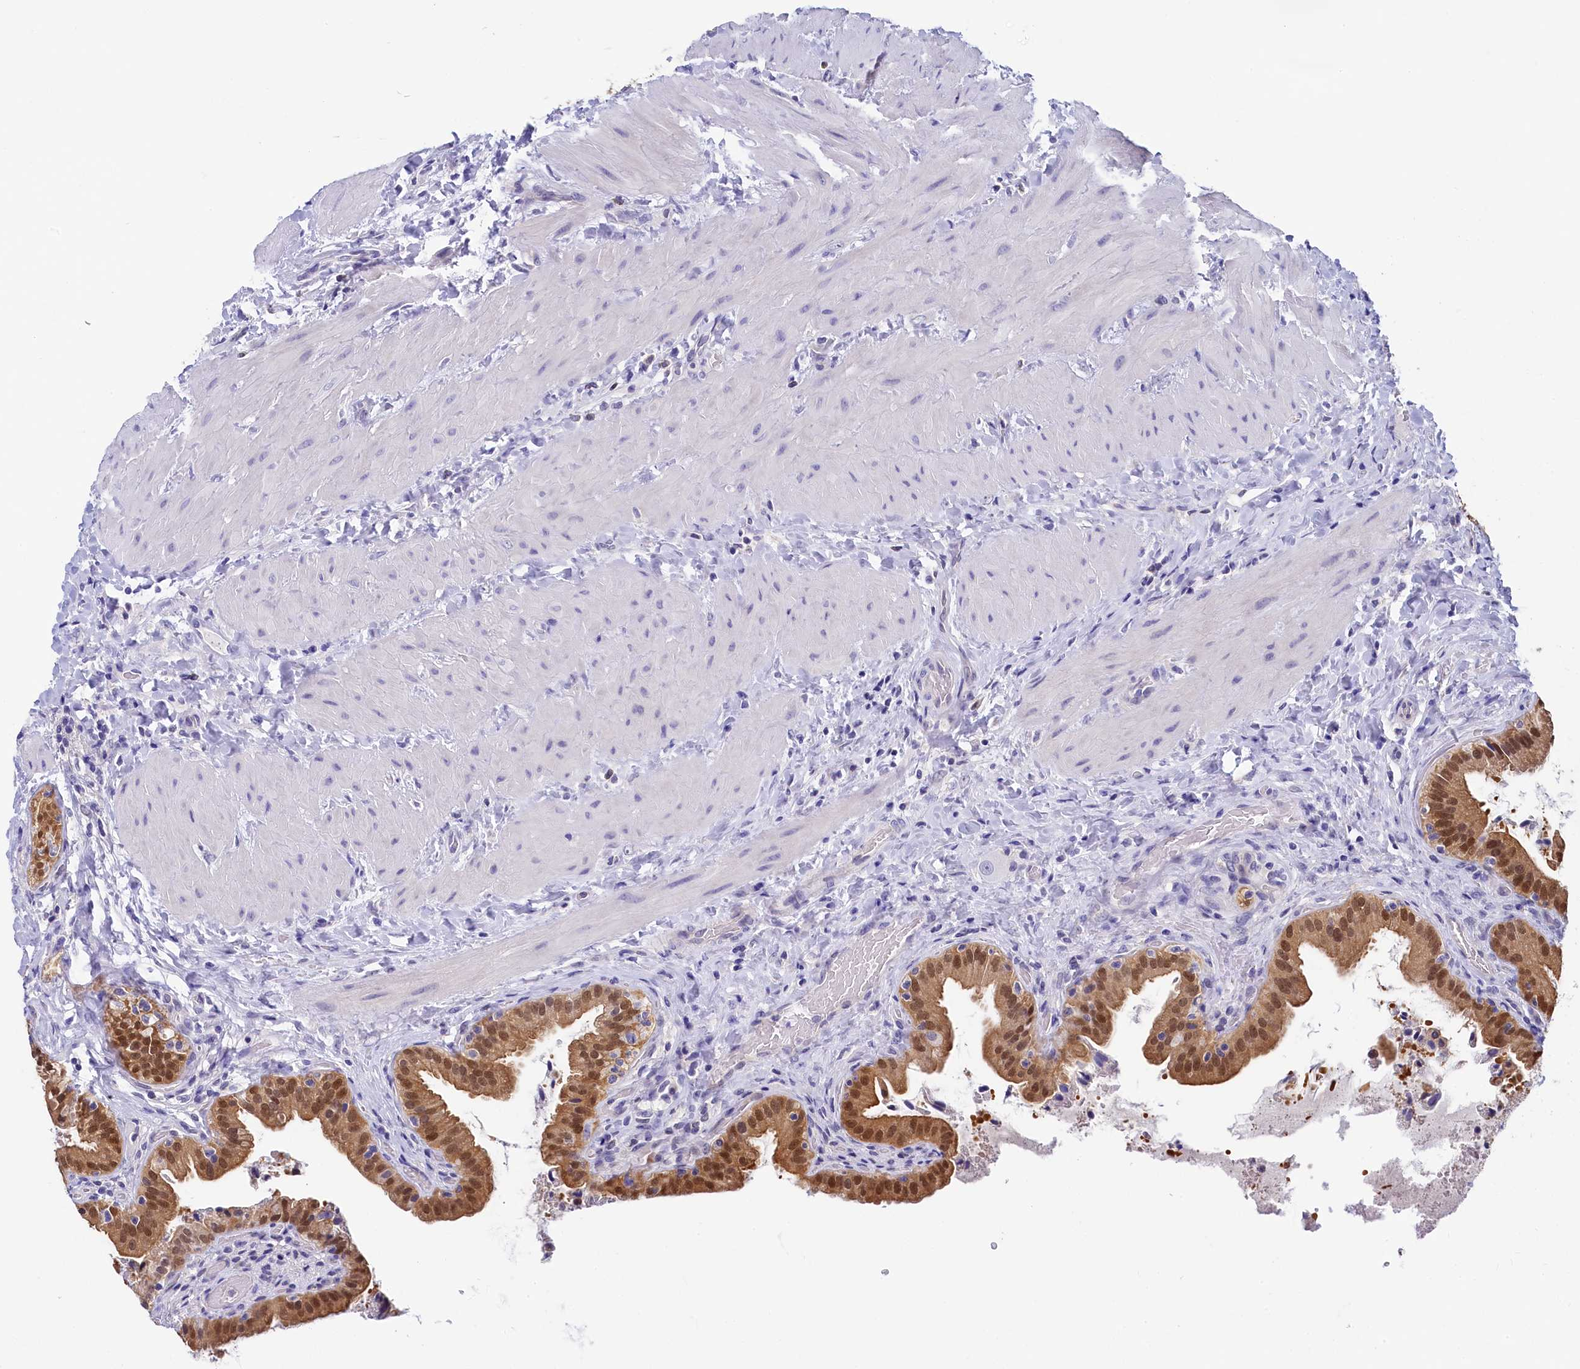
{"staining": {"intensity": "moderate", "quantity": ">75%", "location": "cytoplasmic/membranous,nuclear"}, "tissue": "gallbladder", "cell_type": "Glandular cells", "image_type": "normal", "snomed": [{"axis": "morphology", "description": "Normal tissue, NOS"}, {"axis": "topography", "description": "Gallbladder"}], "caption": "A photomicrograph of gallbladder stained for a protein demonstrates moderate cytoplasmic/membranous,nuclear brown staining in glandular cells. The protein is shown in brown color, while the nuclei are stained blue.", "gene": "C11orf54", "patient": {"sex": "male", "age": 24}}